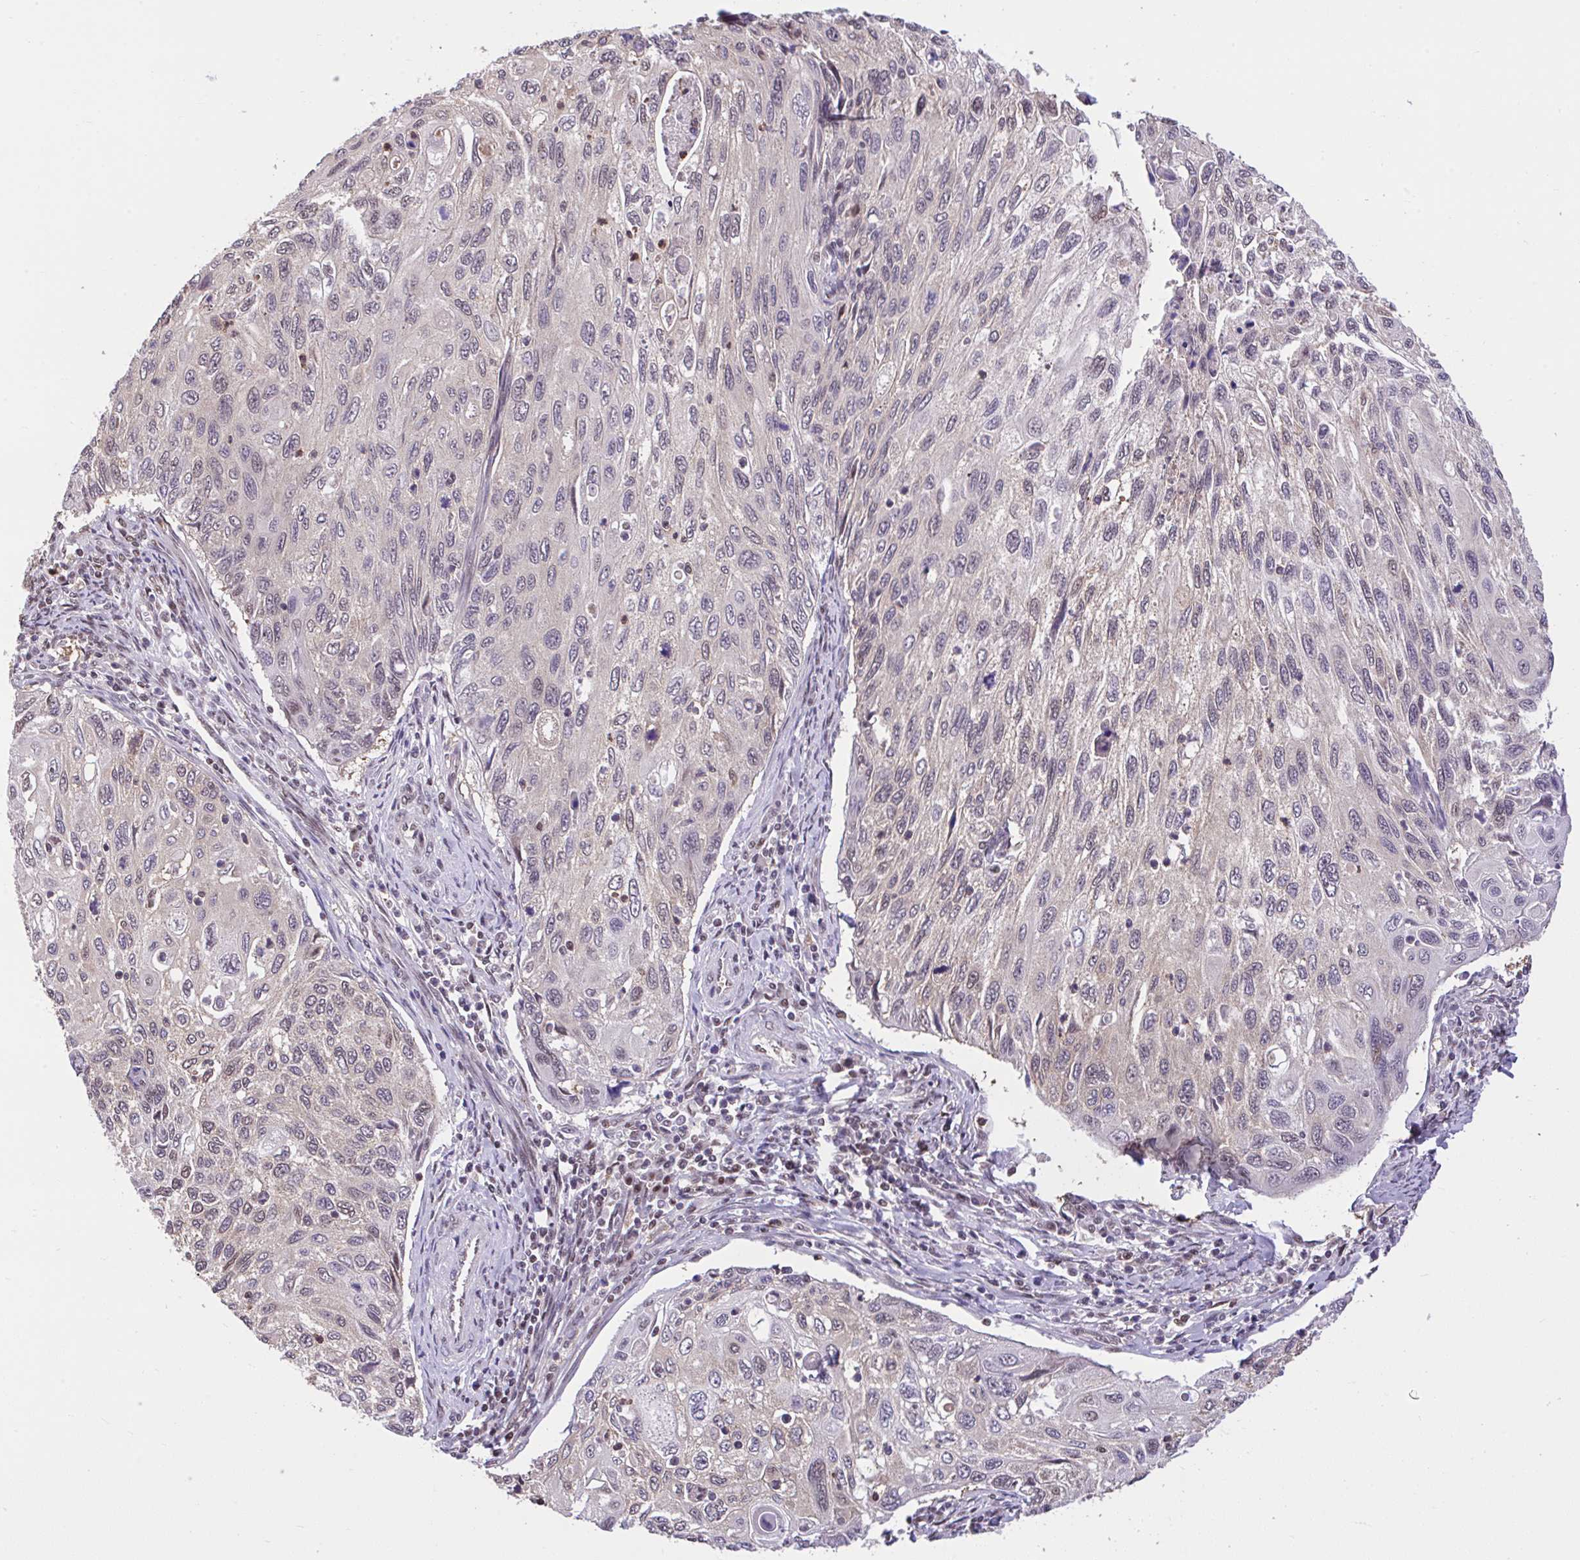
{"staining": {"intensity": "weak", "quantity": "<25%", "location": "nuclear"}, "tissue": "cervical cancer", "cell_type": "Tumor cells", "image_type": "cancer", "snomed": [{"axis": "morphology", "description": "Squamous cell carcinoma, NOS"}, {"axis": "topography", "description": "Cervix"}], "caption": "Immunohistochemical staining of cervical squamous cell carcinoma demonstrates no significant positivity in tumor cells.", "gene": "GLIS3", "patient": {"sex": "female", "age": 70}}